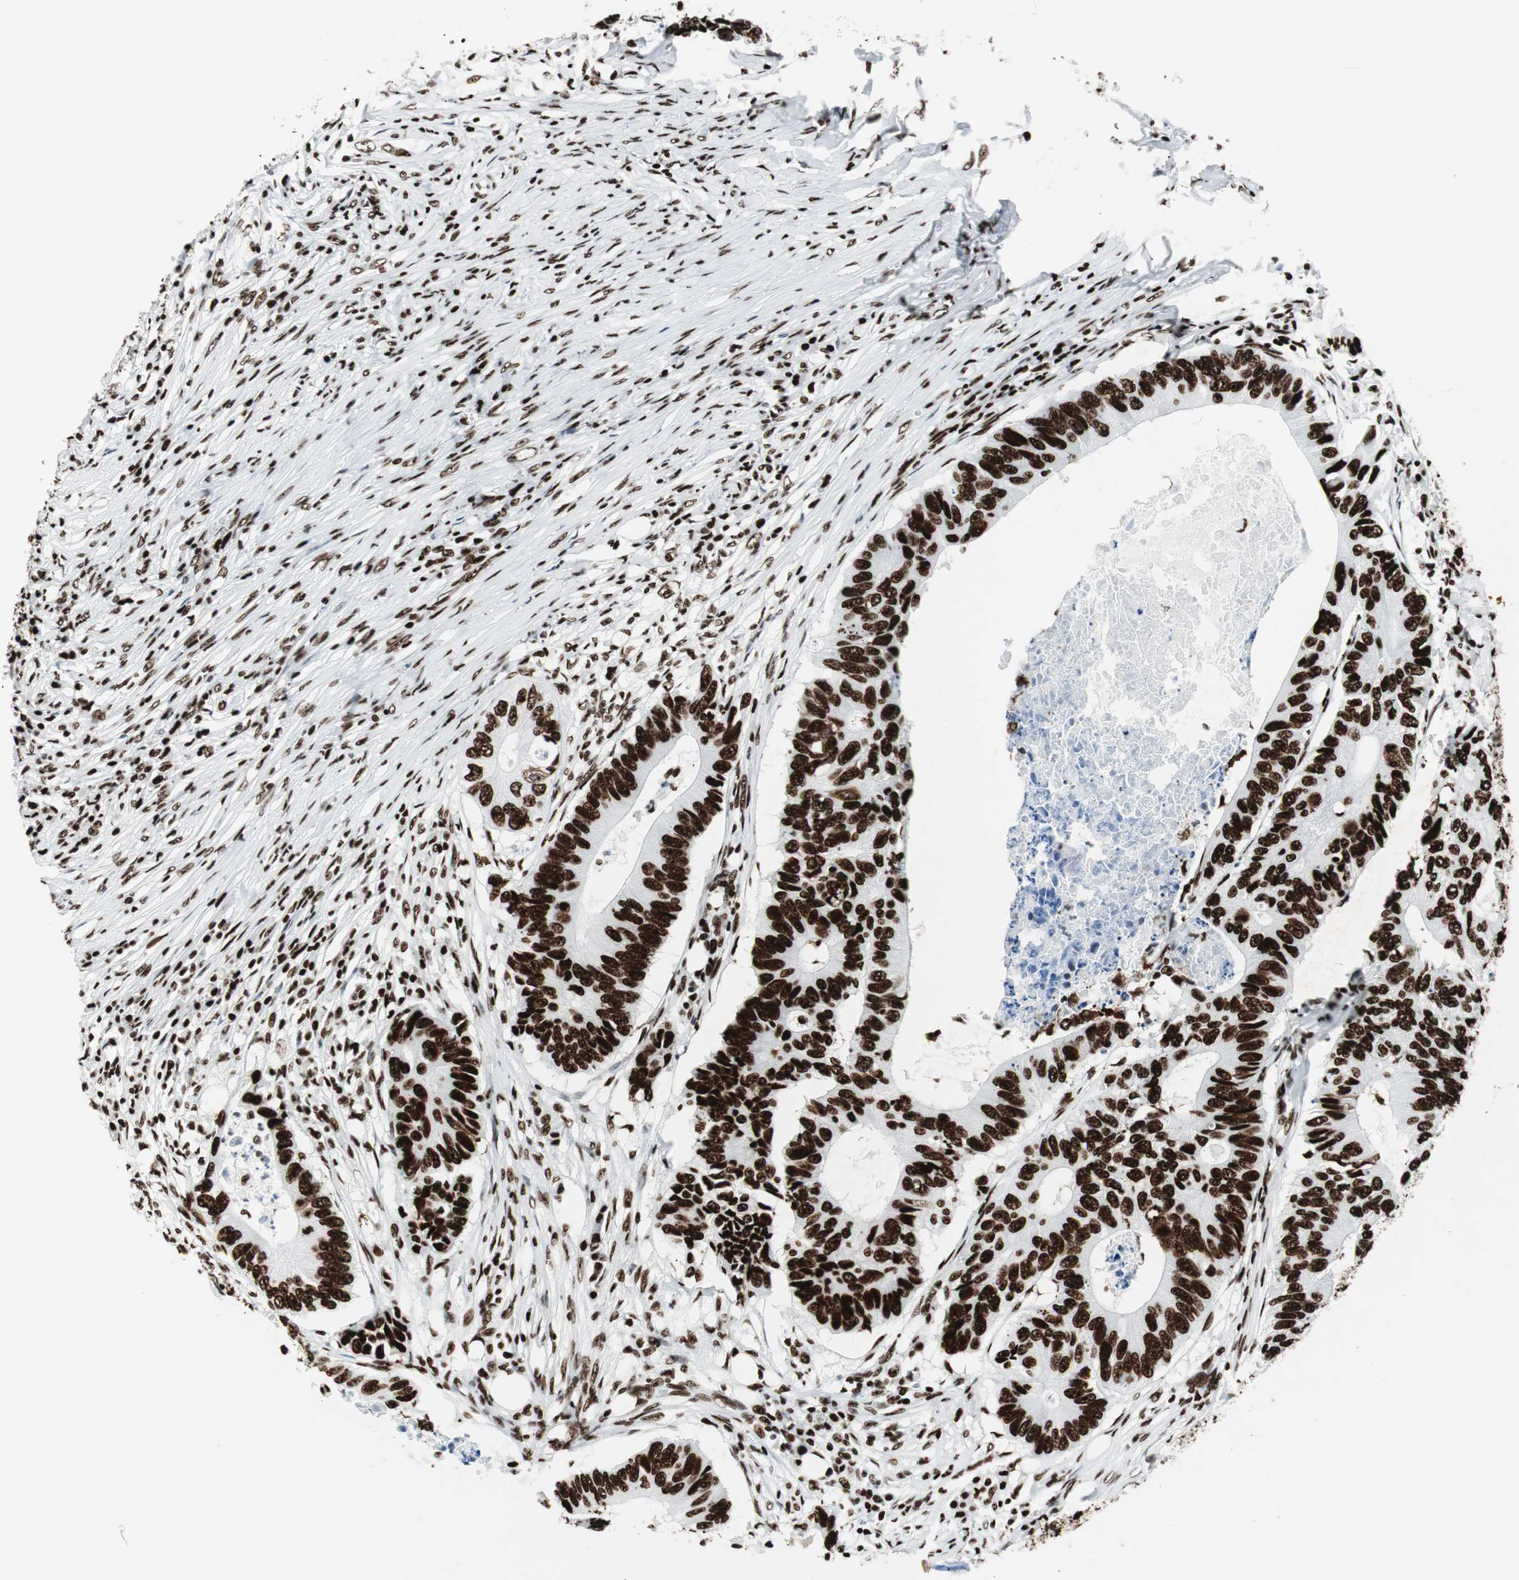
{"staining": {"intensity": "strong", "quantity": ">75%", "location": "nuclear"}, "tissue": "colorectal cancer", "cell_type": "Tumor cells", "image_type": "cancer", "snomed": [{"axis": "morphology", "description": "Adenocarcinoma, NOS"}, {"axis": "topography", "description": "Colon"}], "caption": "Strong nuclear positivity is present in about >75% of tumor cells in colorectal cancer. The protein of interest is stained brown, and the nuclei are stained in blue (DAB (3,3'-diaminobenzidine) IHC with brightfield microscopy, high magnification).", "gene": "NCL", "patient": {"sex": "male", "age": 71}}